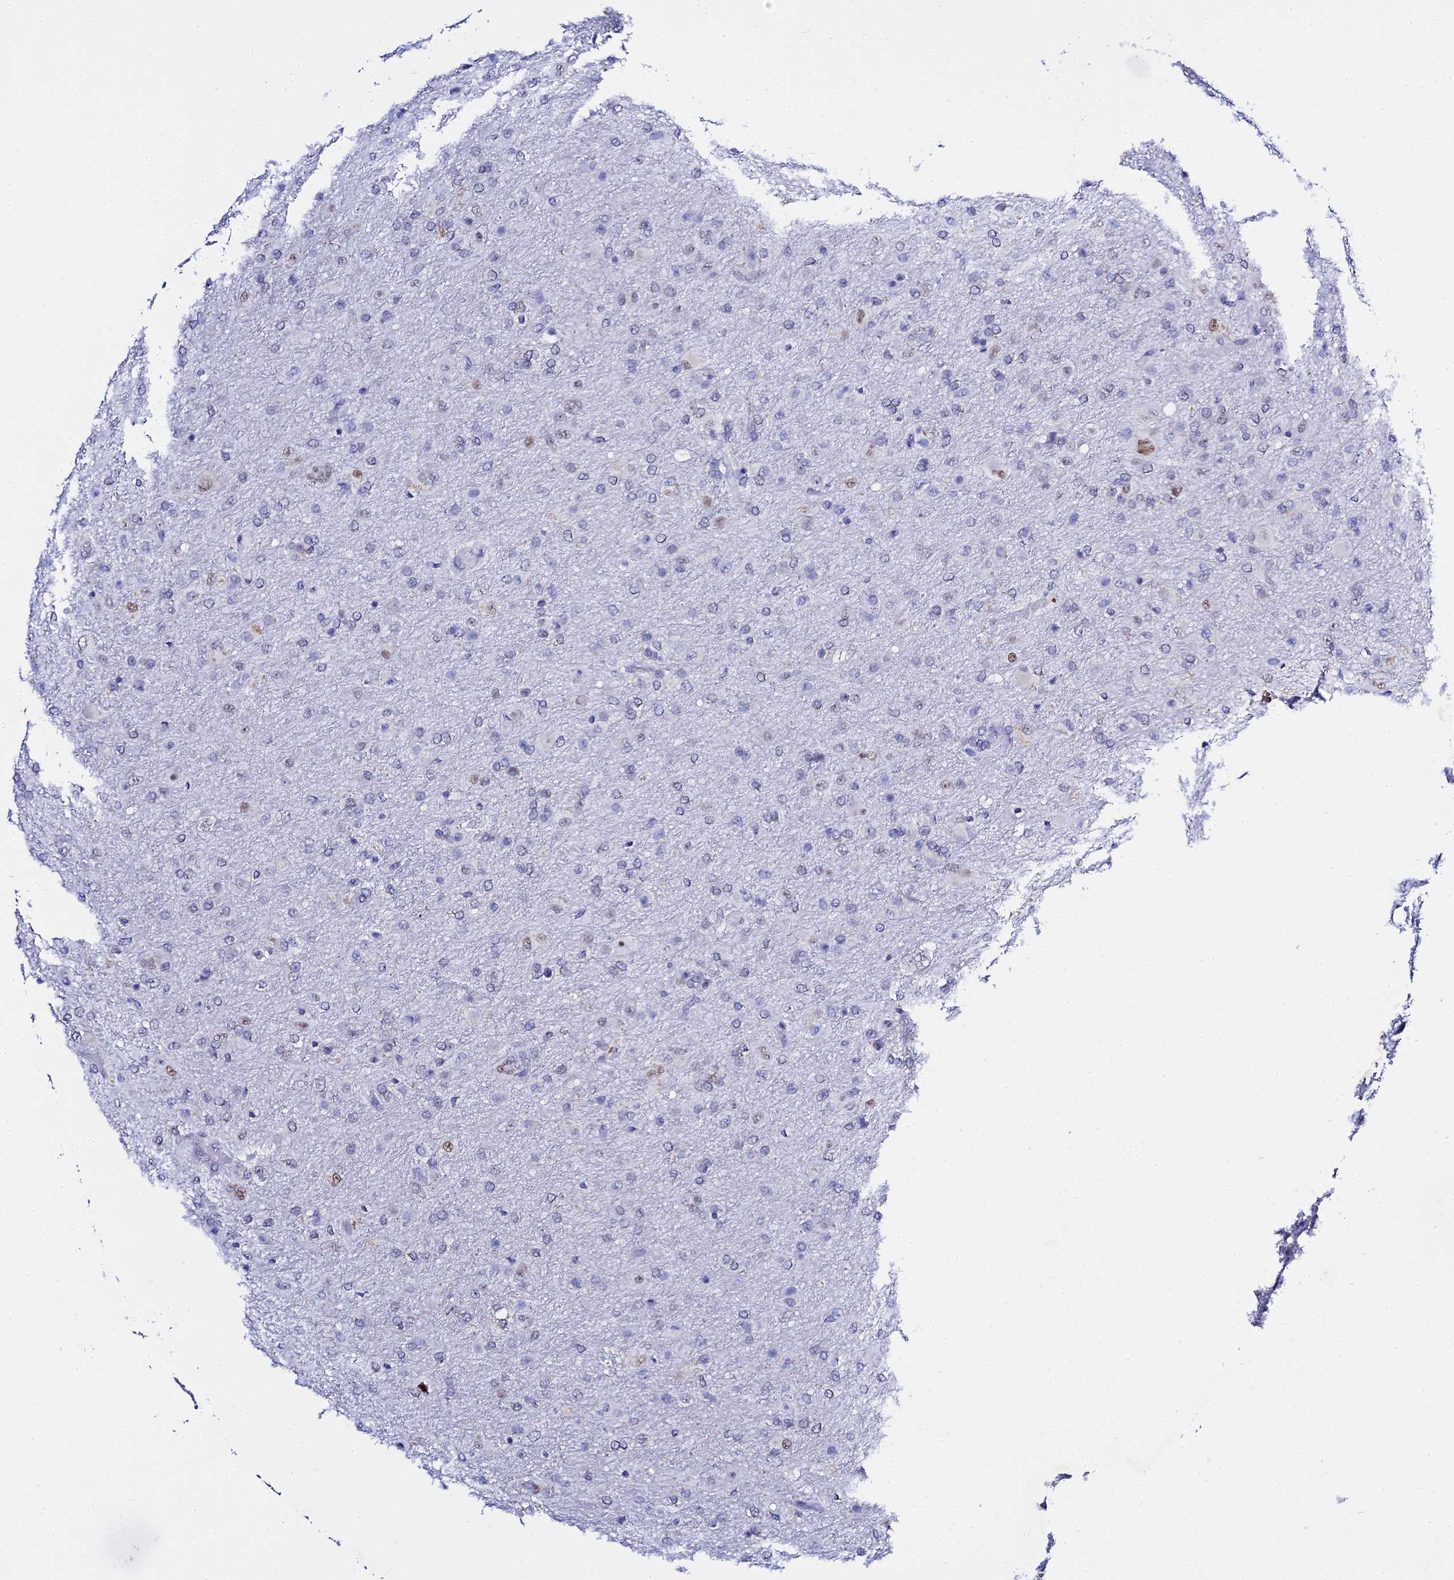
{"staining": {"intensity": "negative", "quantity": "none", "location": "none"}, "tissue": "glioma", "cell_type": "Tumor cells", "image_type": "cancer", "snomed": [{"axis": "morphology", "description": "Glioma, malignant, Low grade"}, {"axis": "topography", "description": "Brain"}], "caption": "IHC photomicrograph of neoplastic tissue: malignant glioma (low-grade) stained with DAB (3,3'-diaminobenzidine) displays no significant protein staining in tumor cells. Brightfield microscopy of IHC stained with DAB (brown) and hematoxylin (blue), captured at high magnification.", "gene": "POFUT2", "patient": {"sex": "male", "age": 65}}